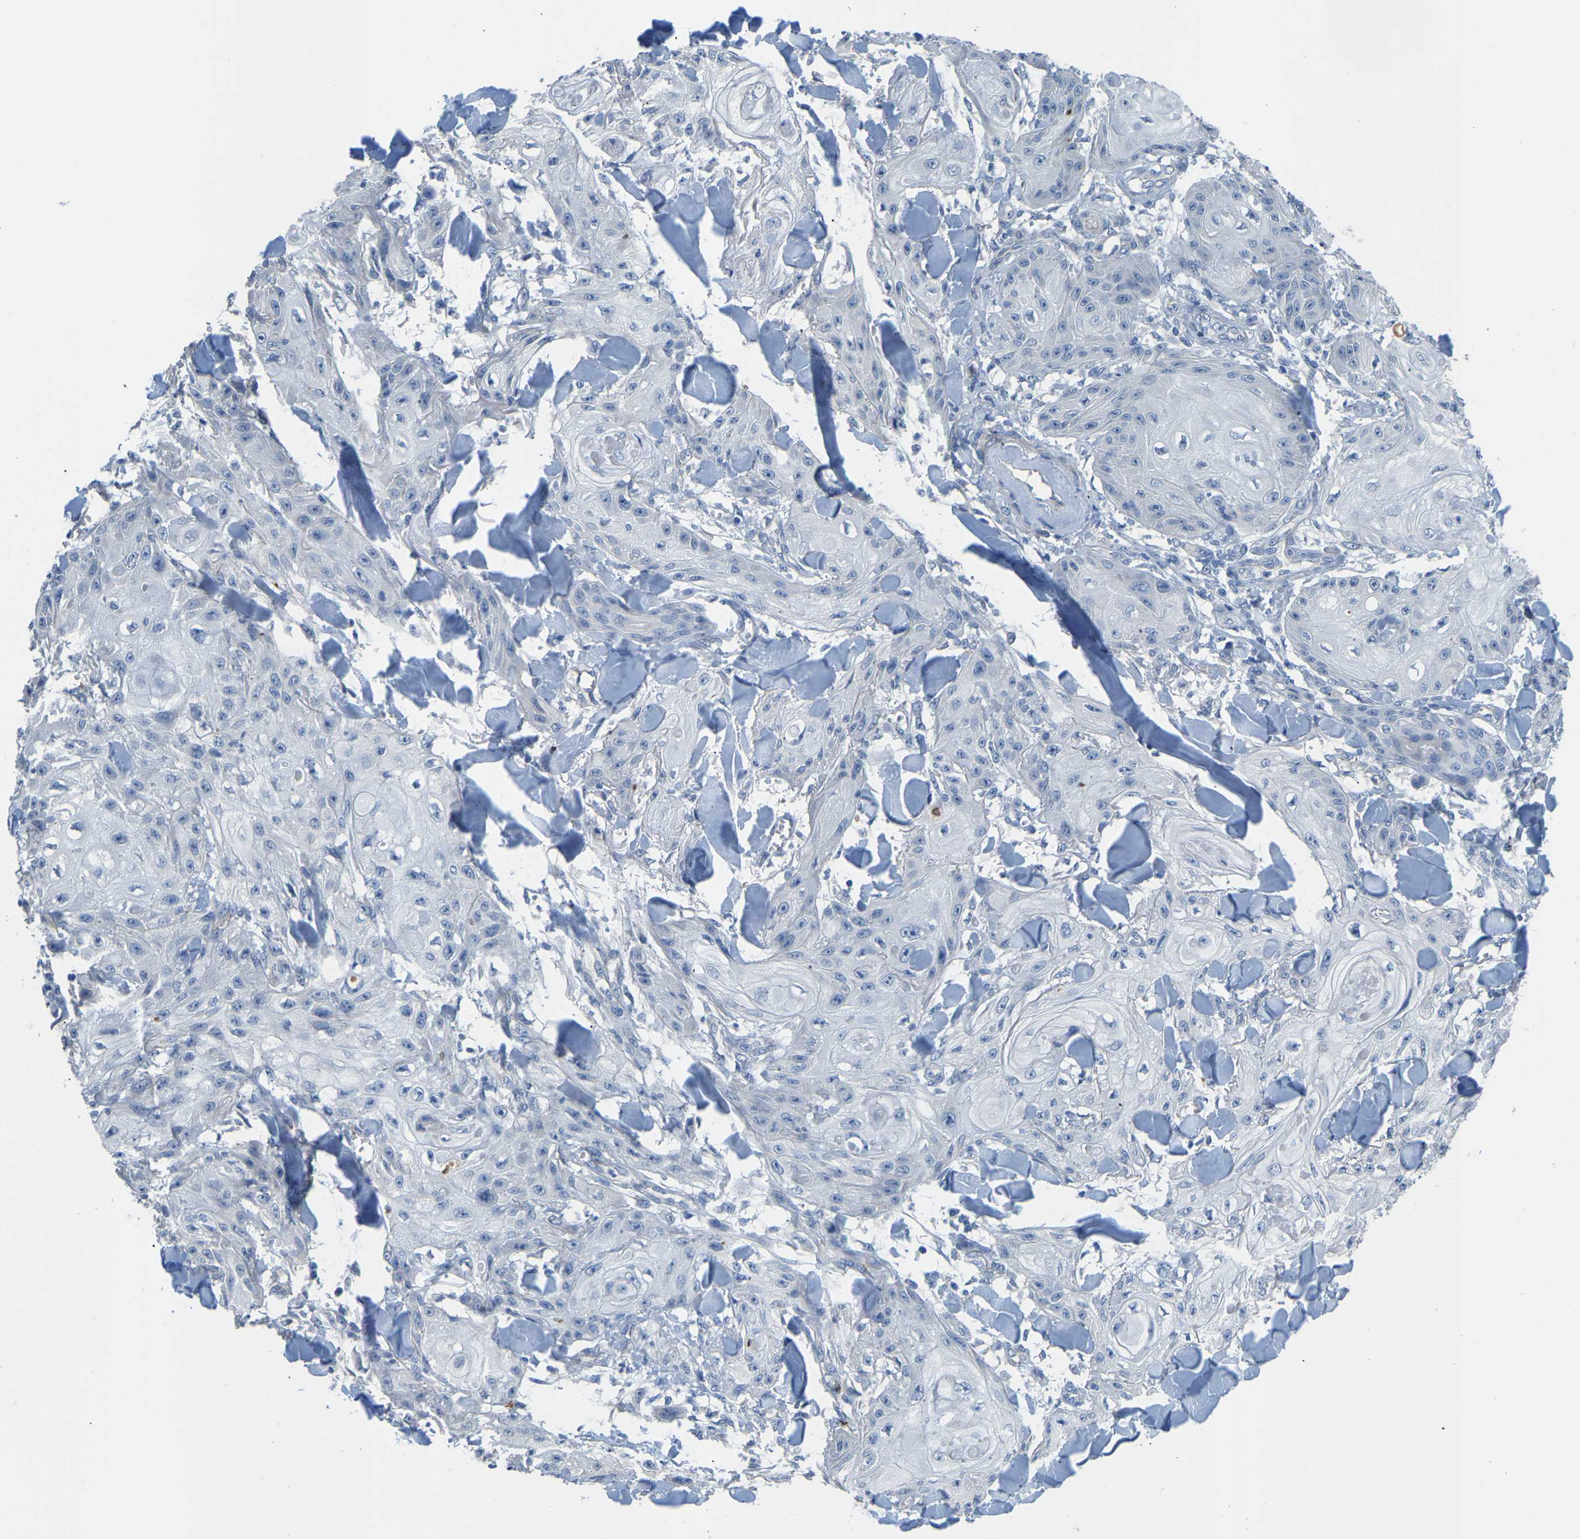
{"staining": {"intensity": "negative", "quantity": "none", "location": "none"}, "tissue": "skin cancer", "cell_type": "Tumor cells", "image_type": "cancer", "snomed": [{"axis": "morphology", "description": "Squamous cell carcinoma, NOS"}, {"axis": "topography", "description": "Skin"}], "caption": "High magnification brightfield microscopy of skin cancer stained with DAB (3,3'-diaminobenzidine) (brown) and counterstained with hematoxylin (blue): tumor cells show no significant expression. (DAB (3,3'-diaminobenzidine) immunohistochemistry with hematoxylin counter stain).", "gene": "HIGD2B", "patient": {"sex": "male", "age": 74}}